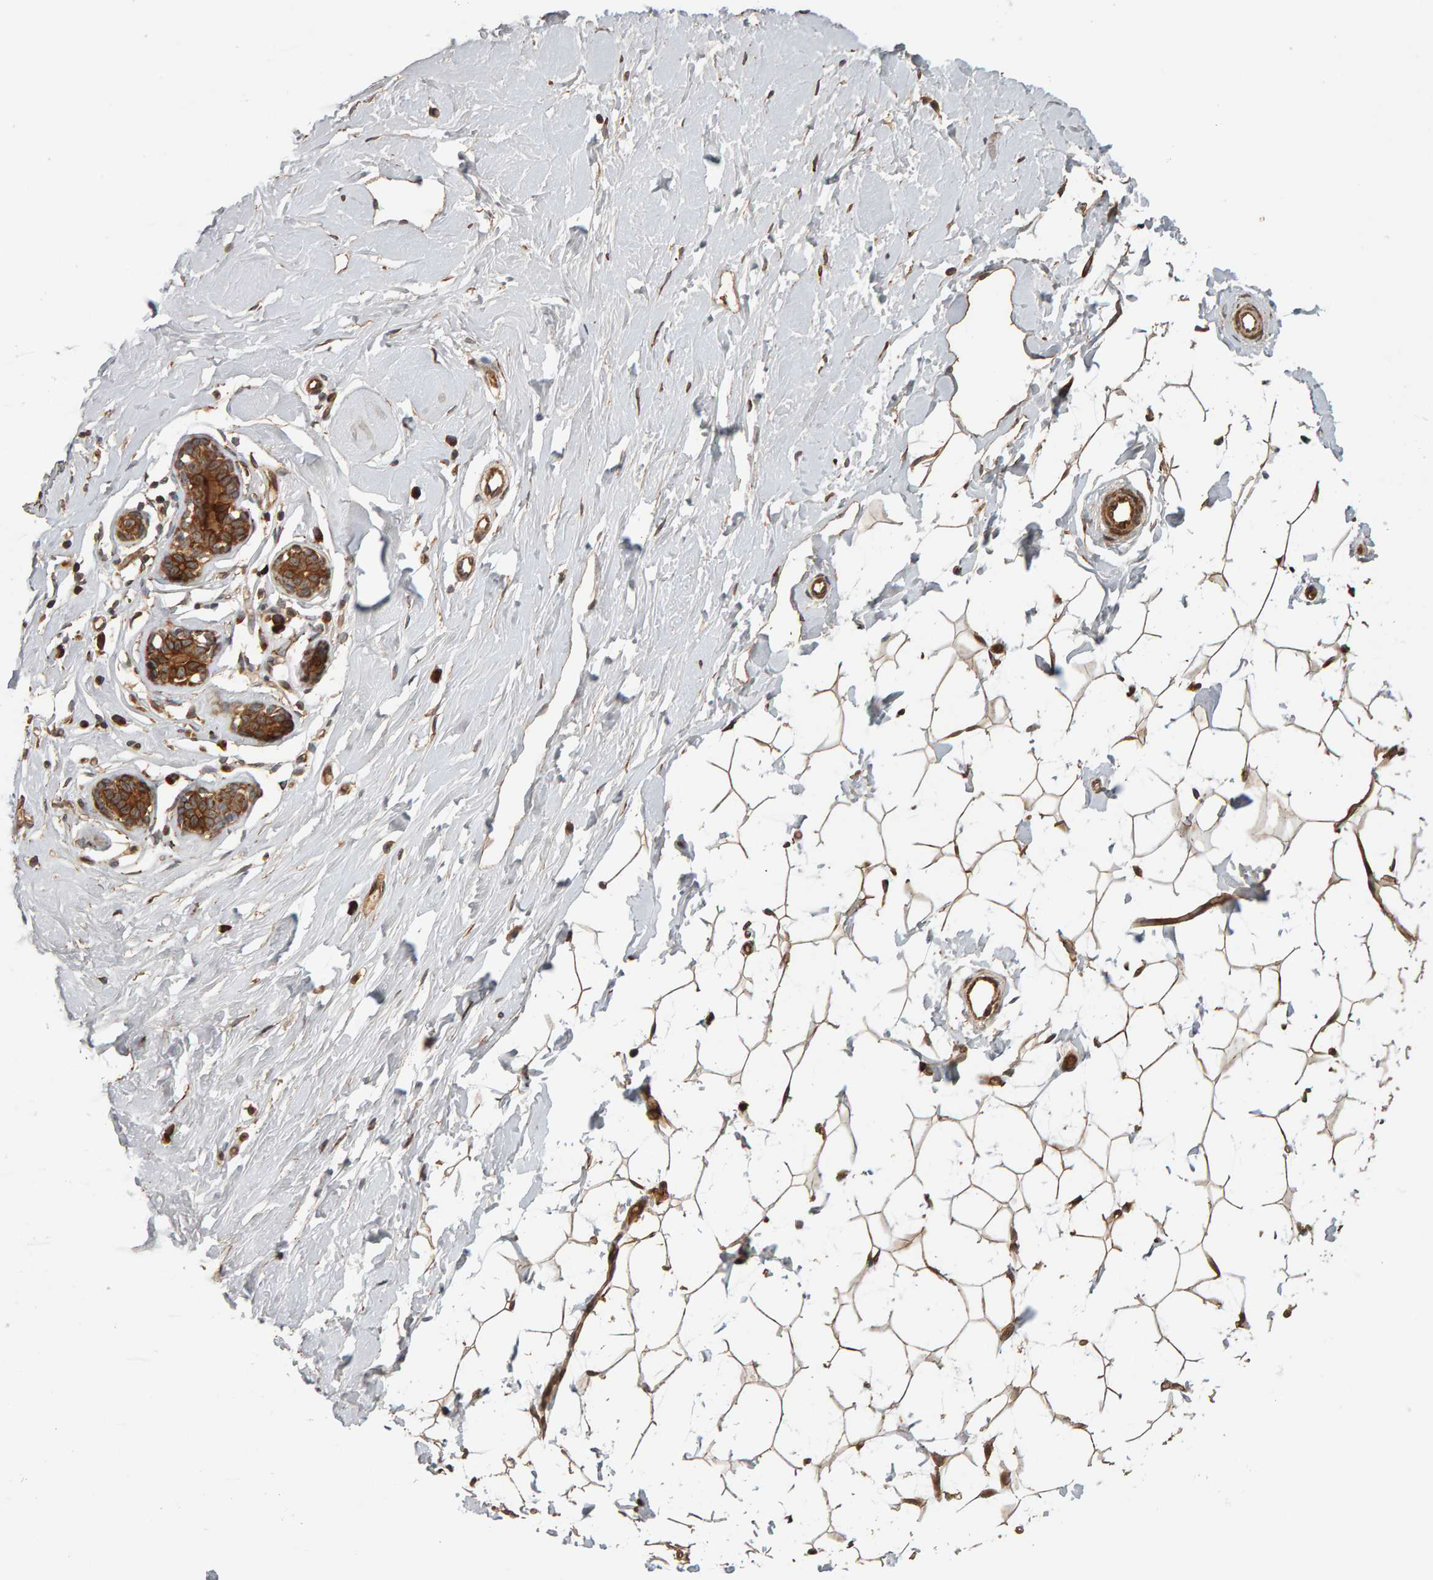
{"staining": {"intensity": "moderate", "quantity": ">75%", "location": "cytoplasmic/membranous"}, "tissue": "breast", "cell_type": "Adipocytes", "image_type": "normal", "snomed": [{"axis": "morphology", "description": "Normal tissue, NOS"}, {"axis": "topography", "description": "Breast"}], "caption": "Normal breast shows moderate cytoplasmic/membranous expression in about >75% of adipocytes The staining is performed using DAB (3,3'-diaminobenzidine) brown chromogen to label protein expression. The nuclei are counter-stained blue using hematoxylin..", "gene": "ZFAND1", "patient": {"sex": "female", "age": 23}}